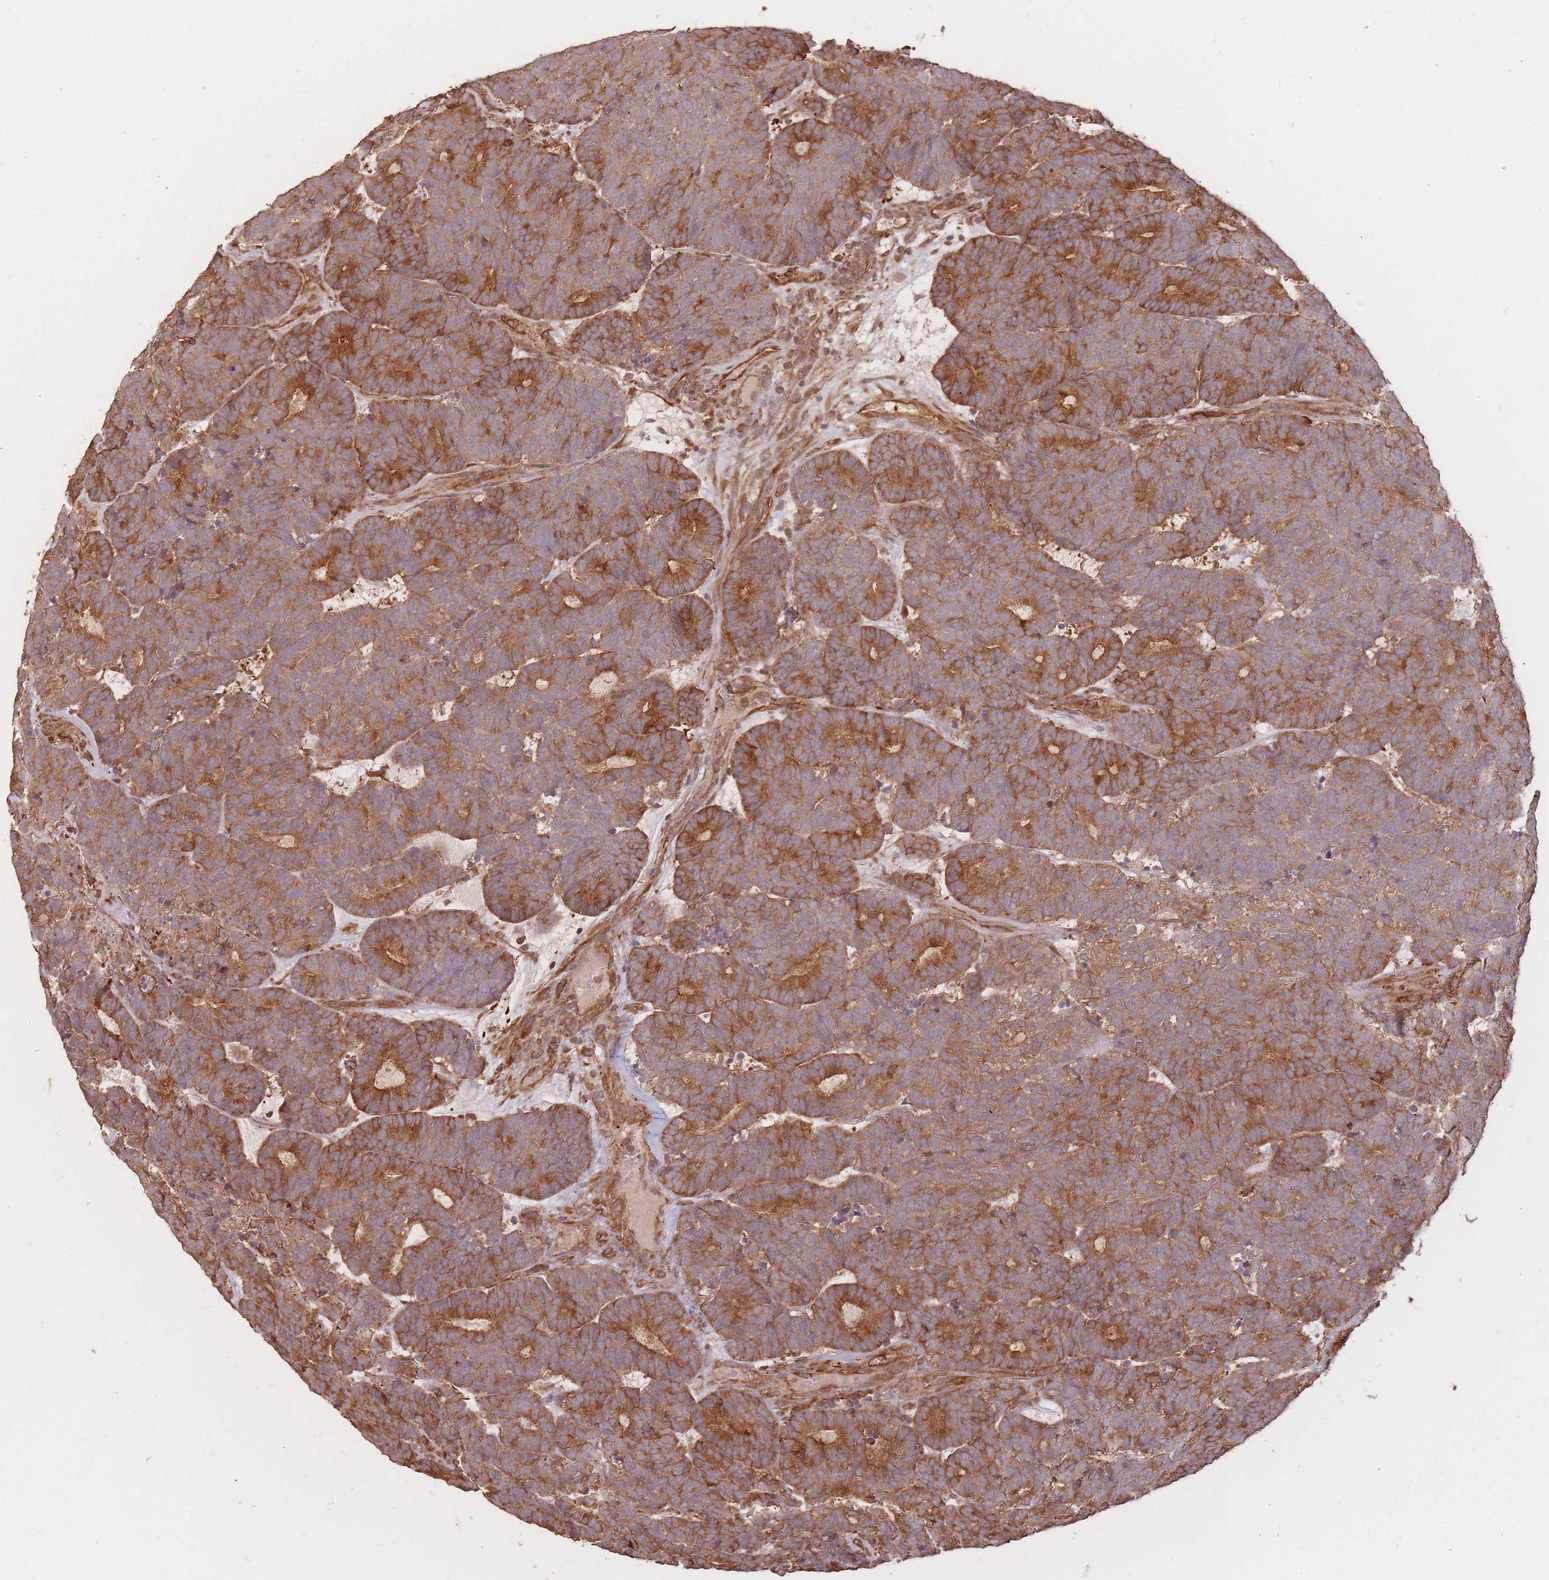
{"staining": {"intensity": "moderate", "quantity": ">75%", "location": "cytoplasmic/membranous"}, "tissue": "head and neck cancer", "cell_type": "Tumor cells", "image_type": "cancer", "snomed": [{"axis": "morphology", "description": "Adenocarcinoma, NOS"}, {"axis": "topography", "description": "Head-Neck"}], "caption": "This image exhibits head and neck cancer (adenocarcinoma) stained with IHC to label a protein in brown. The cytoplasmic/membranous of tumor cells show moderate positivity for the protein. Nuclei are counter-stained blue.", "gene": "PLS3", "patient": {"sex": "female", "age": 81}}